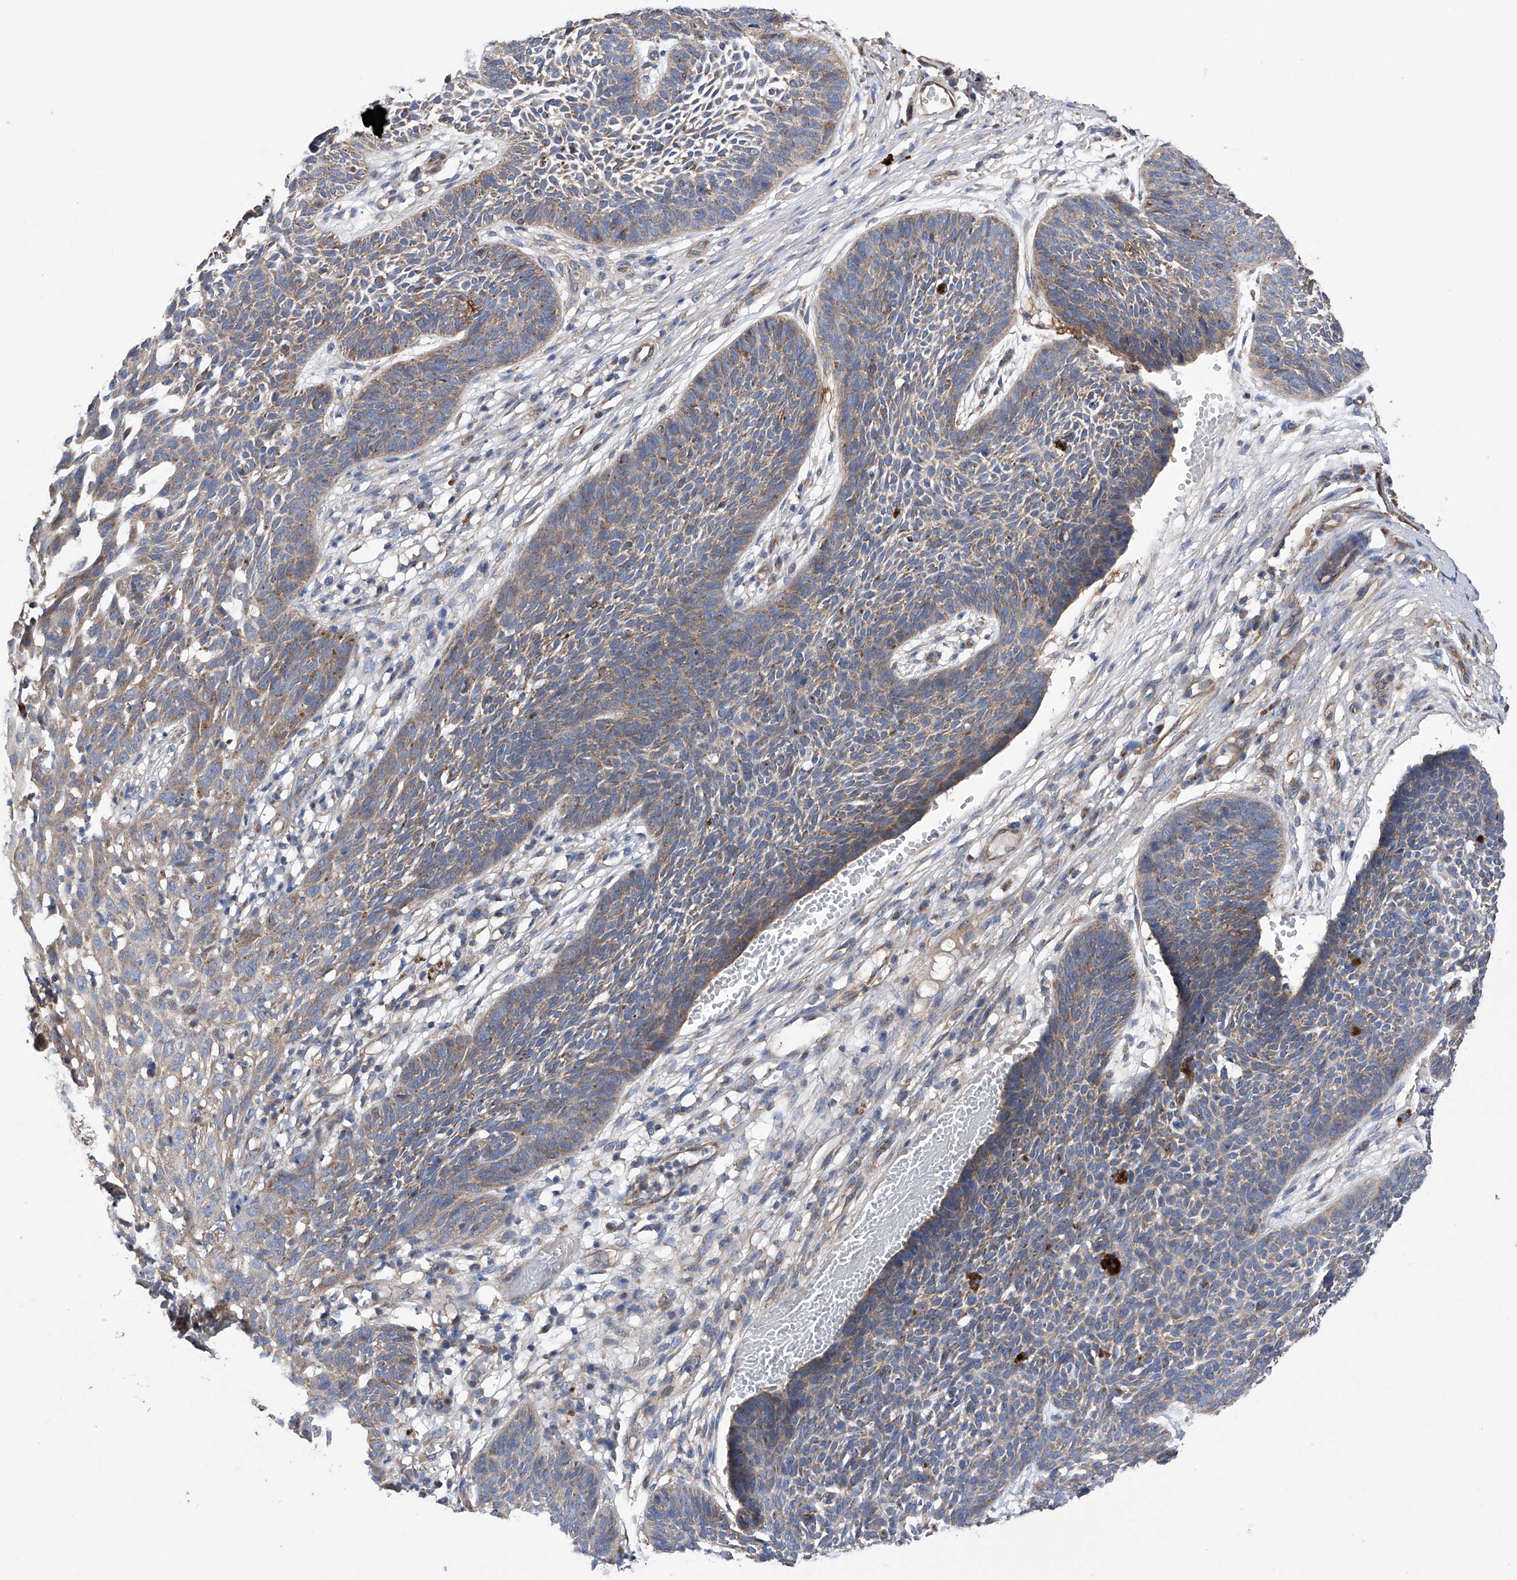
{"staining": {"intensity": "moderate", "quantity": "25%-75%", "location": "cytoplasmic/membranous"}, "tissue": "skin cancer", "cell_type": "Tumor cells", "image_type": "cancer", "snomed": [{"axis": "morphology", "description": "Basal cell carcinoma"}, {"axis": "topography", "description": "Skin"}], "caption": "Protein staining exhibits moderate cytoplasmic/membranous positivity in approximately 25%-75% of tumor cells in skin cancer.", "gene": "EFCAB2", "patient": {"sex": "female", "age": 84}}